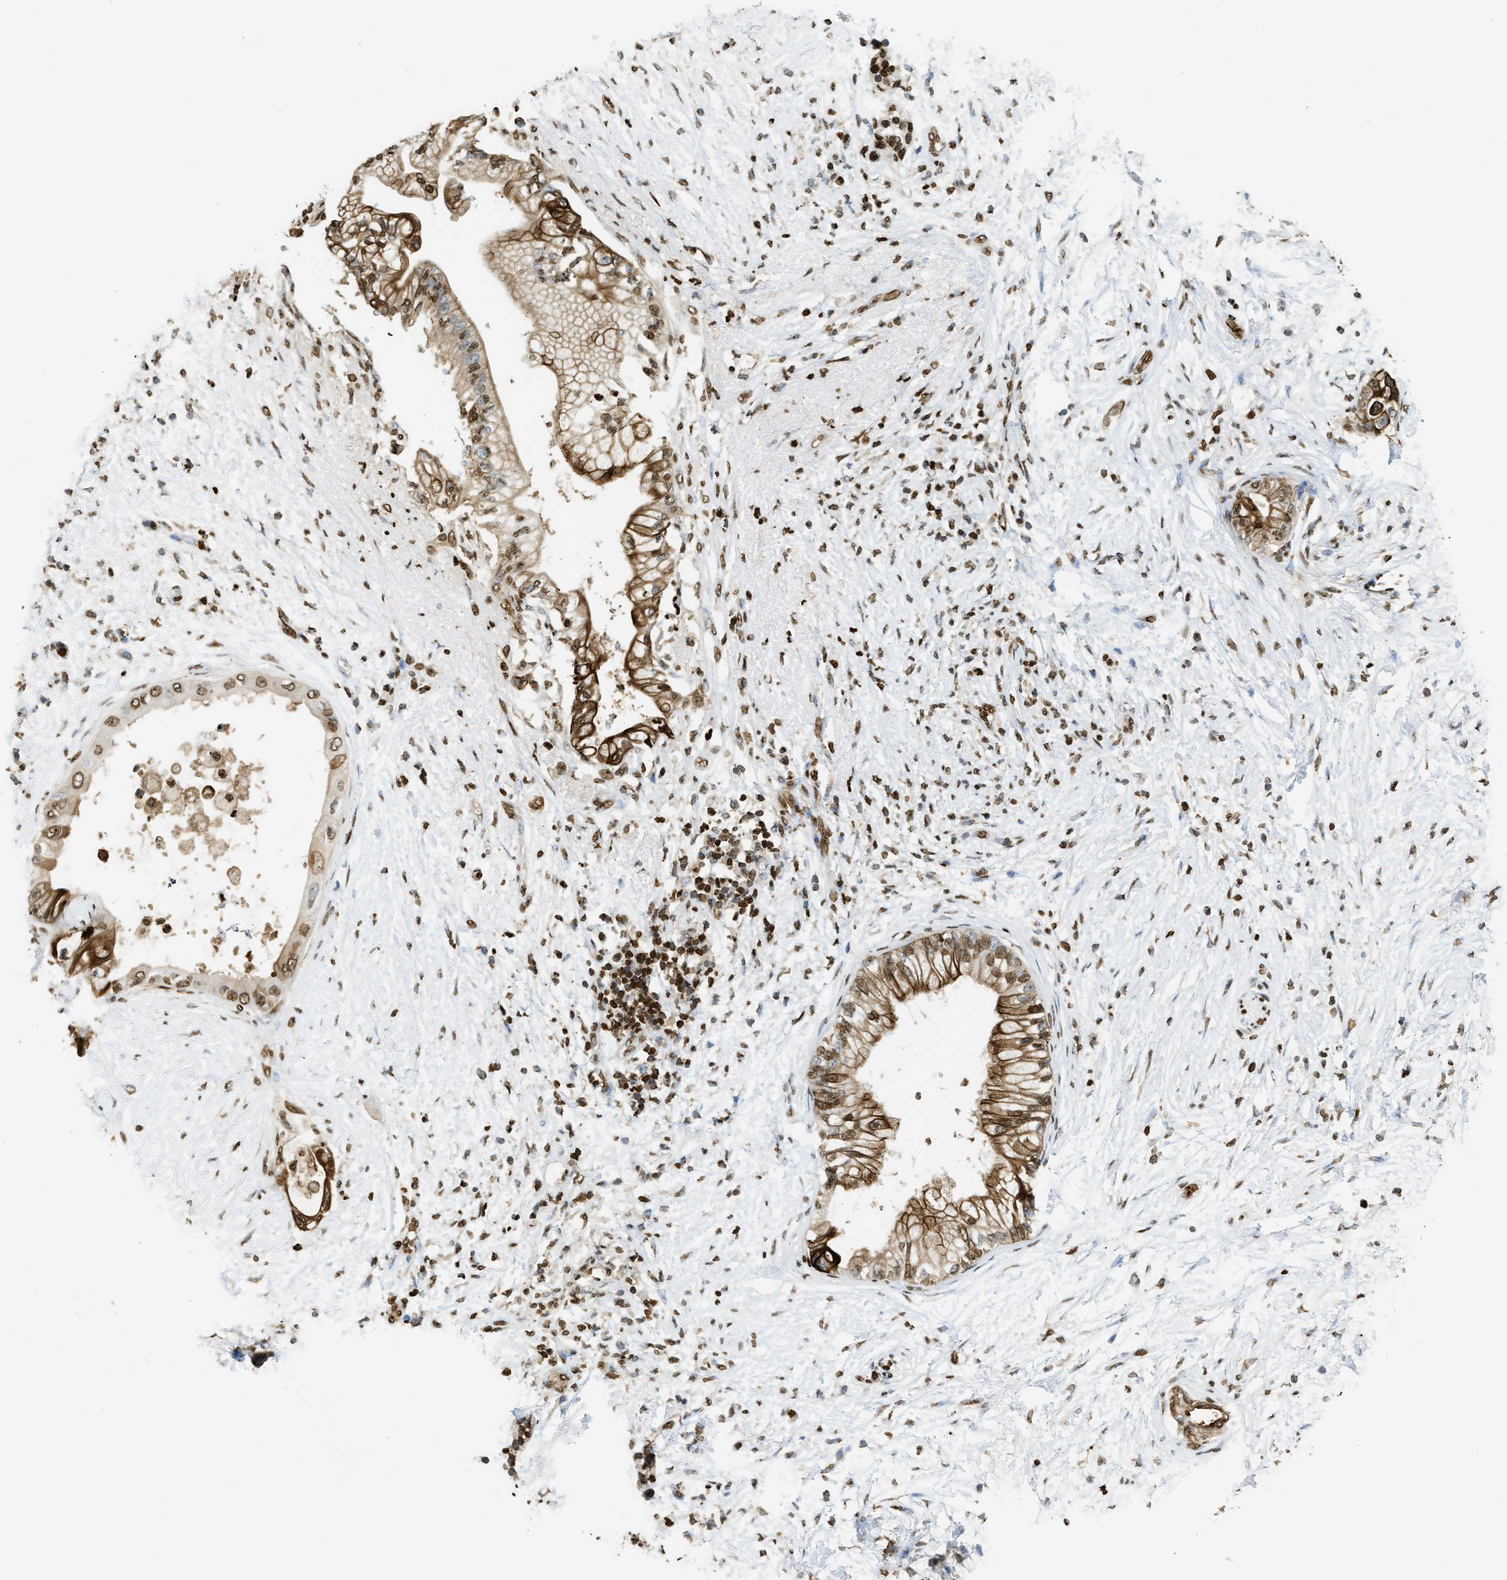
{"staining": {"intensity": "moderate", "quantity": ">75%", "location": "cytoplasmic/membranous,nuclear"}, "tissue": "pancreatic cancer", "cell_type": "Tumor cells", "image_type": "cancer", "snomed": [{"axis": "morphology", "description": "Normal tissue, NOS"}, {"axis": "morphology", "description": "Adenocarcinoma, NOS"}, {"axis": "topography", "description": "Pancreas"}, {"axis": "topography", "description": "Duodenum"}], "caption": "Human pancreatic adenocarcinoma stained with a protein marker exhibits moderate staining in tumor cells.", "gene": "NR5A2", "patient": {"sex": "female", "age": 60}}